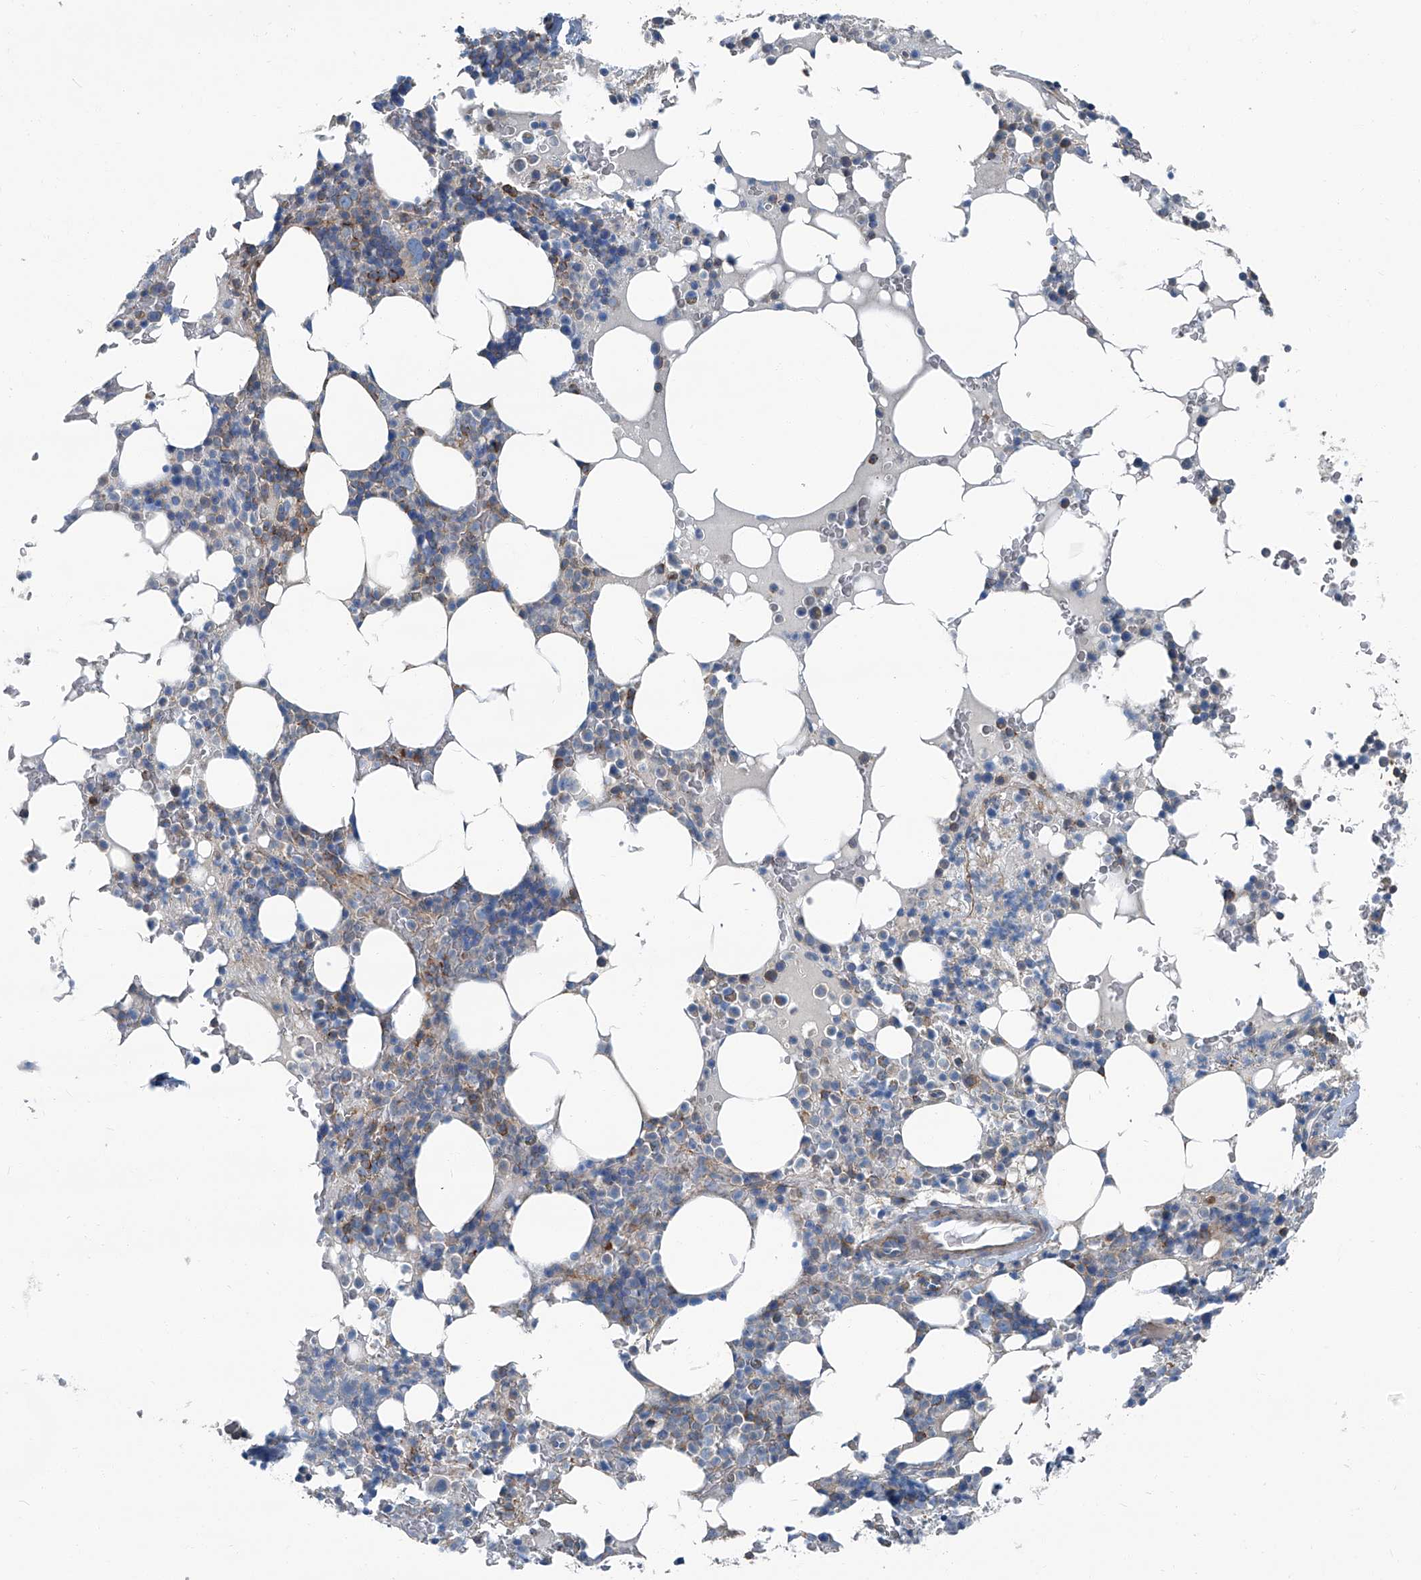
{"staining": {"intensity": "weak", "quantity": "<25%", "location": "cytoplasmic/membranous"}, "tissue": "bone marrow", "cell_type": "Hematopoietic cells", "image_type": "normal", "snomed": [{"axis": "morphology", "description": "Normal tissue, NOS"}, {"axis": "topography", "description": "Bone marrow"}], "caption": "This is a histopathology image of IHC staining of normal bone marrow, which shows no staining in hematopoietic cells. Brightfield microscopy of immunohistochemistry (IHC) stained with DAB (brown) and hematoxylin (blue), captured at high magnification.", "gene": "SEPTIN7", "patient": {"sex": "male", "age": 58}}